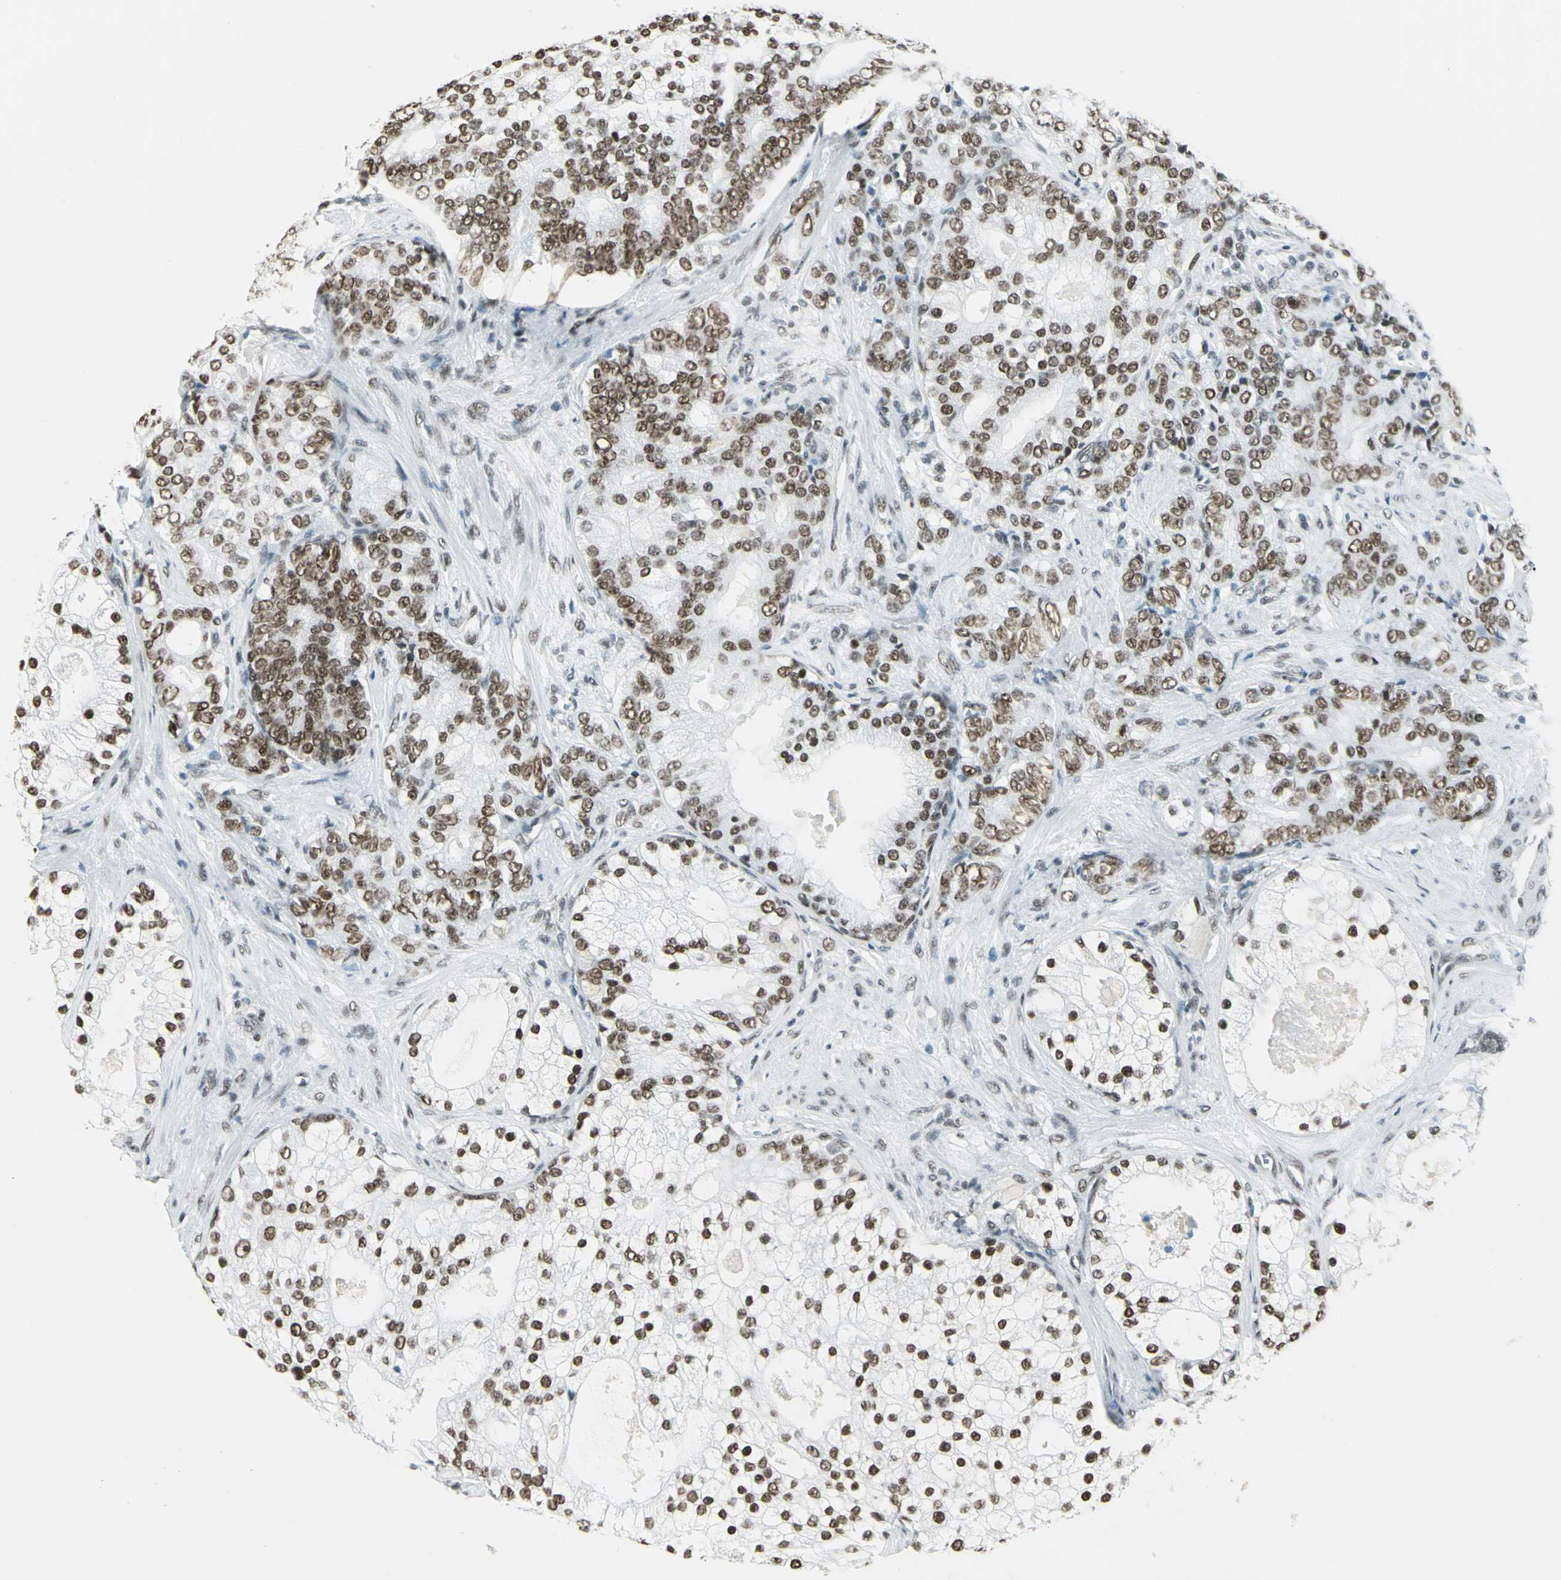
{"staining": {"intensity": "moderate", "quantity": ">75%", "location": "nuclear"}, "tissue": "prostate cancer", "cell_type": "Tumor cells", "image_type": "cancer", "snomed": [{"axis": "morphology", "description": "Adenocarcinoma, Low grade"}, {"axis": "topography", "description": "Prostate"}], "caption": "Immunohistochemical staining of adenocarcinoma (low-grade) (prostate) reveals medium levels of moderate nuclear expression in approximately >75% of tumor cells. (DAB IHC, brown staining for protein, blue staining for nuclei).", "gene": "ADNP", "patient": {"sex": "male", "age": 58}}